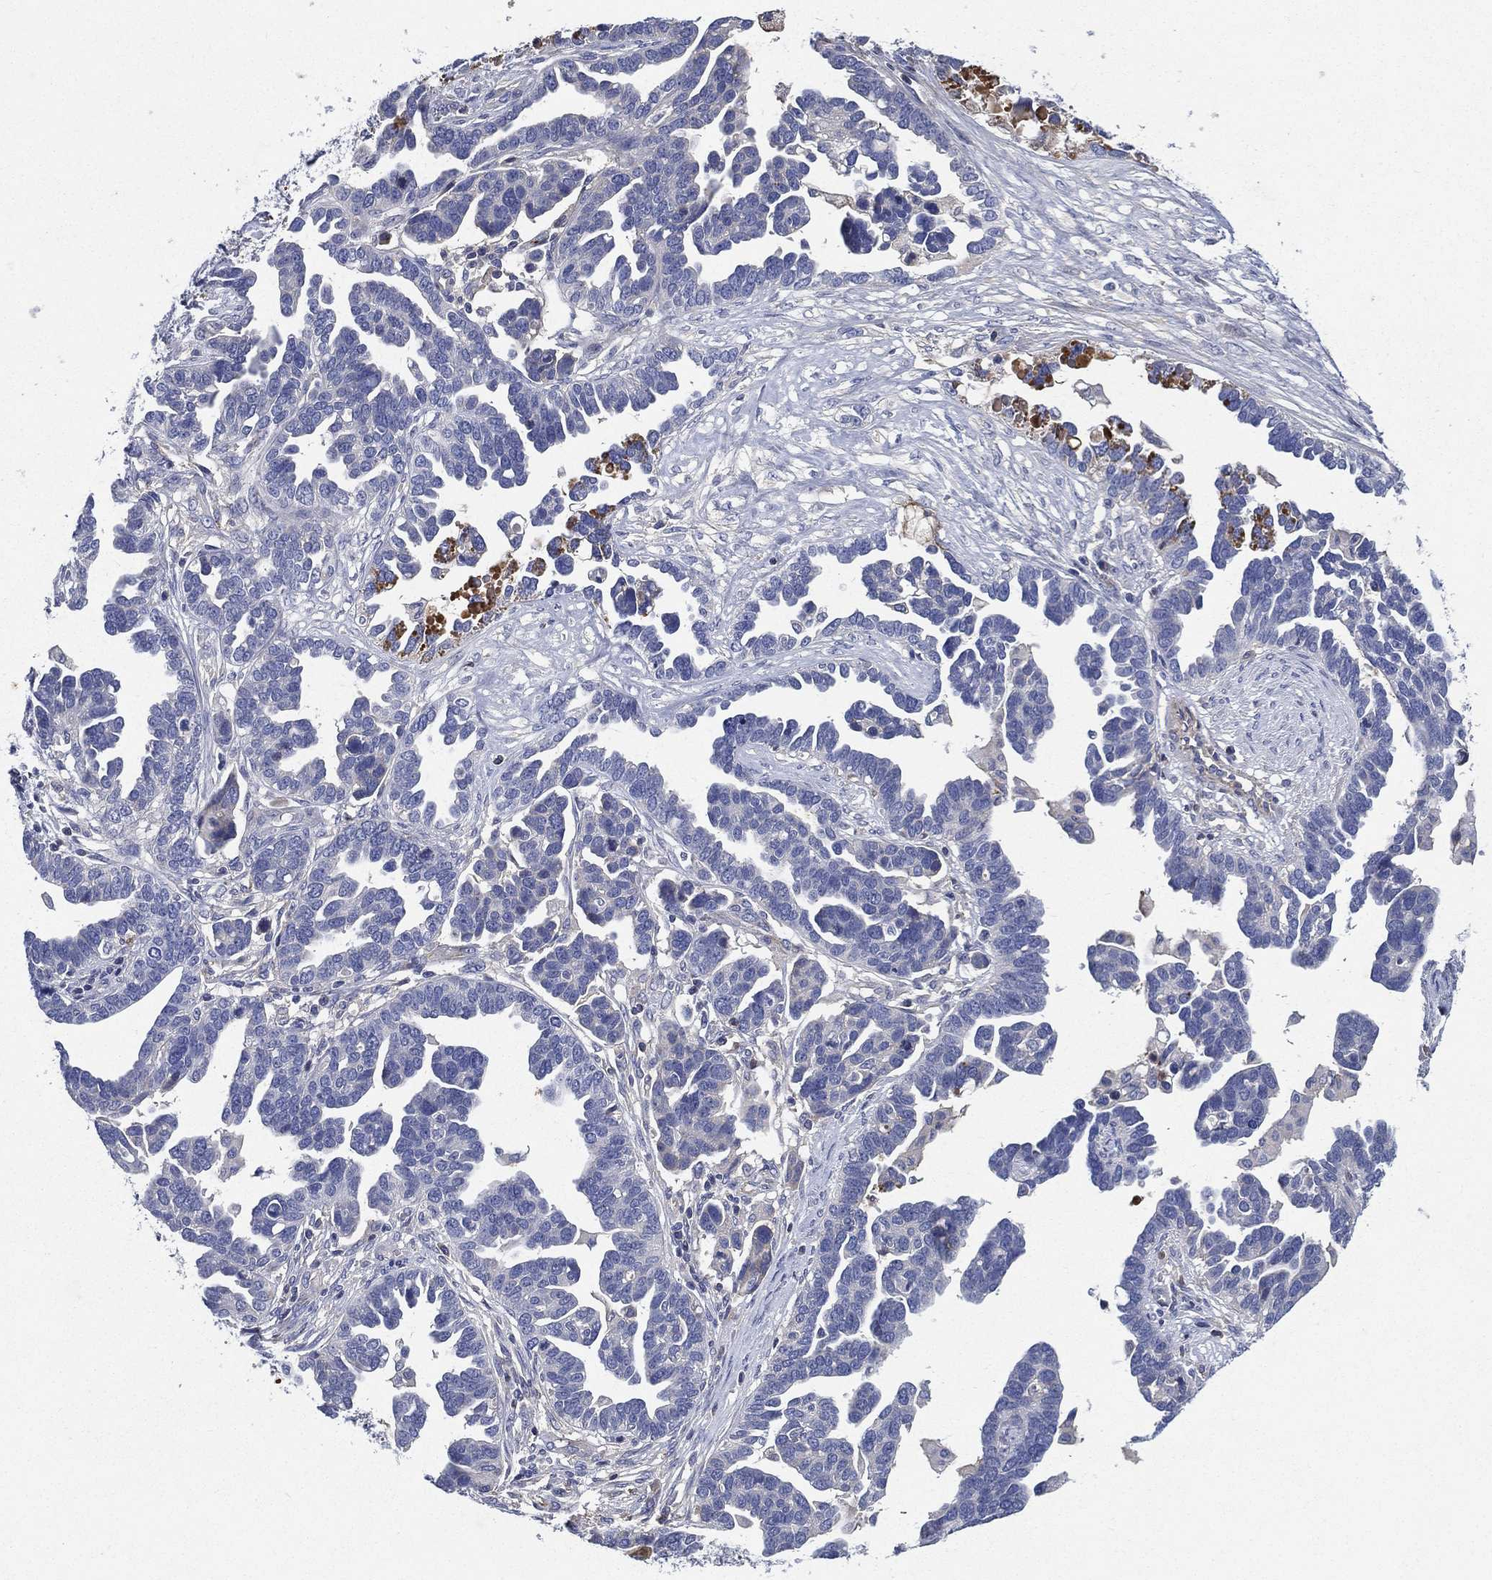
{"staining": {"intensity": "negative", "quantity": "none", "location": "none"}, "tissue": "ovarian cancer", "cell_type": "Tumor cells", "image_type": "cancer", "snomed": [{"axis": "morphology", "description": "Cystadenocarcinoma, serous, NOS"}, {"axis": "topography", "description": "Ovary"}], "caption": "The micrograph exhibits no significant staining in tumor cells of serous cystadenocarcinoma (ovarian). The staining is performed using DAB (3,3'-diaminobenzidine) brown chromogen with nuclei counter-stained in using hematoxylin.", "gene": "TMPRSS11D", "patient": {"sex": "female", "age": 54}}